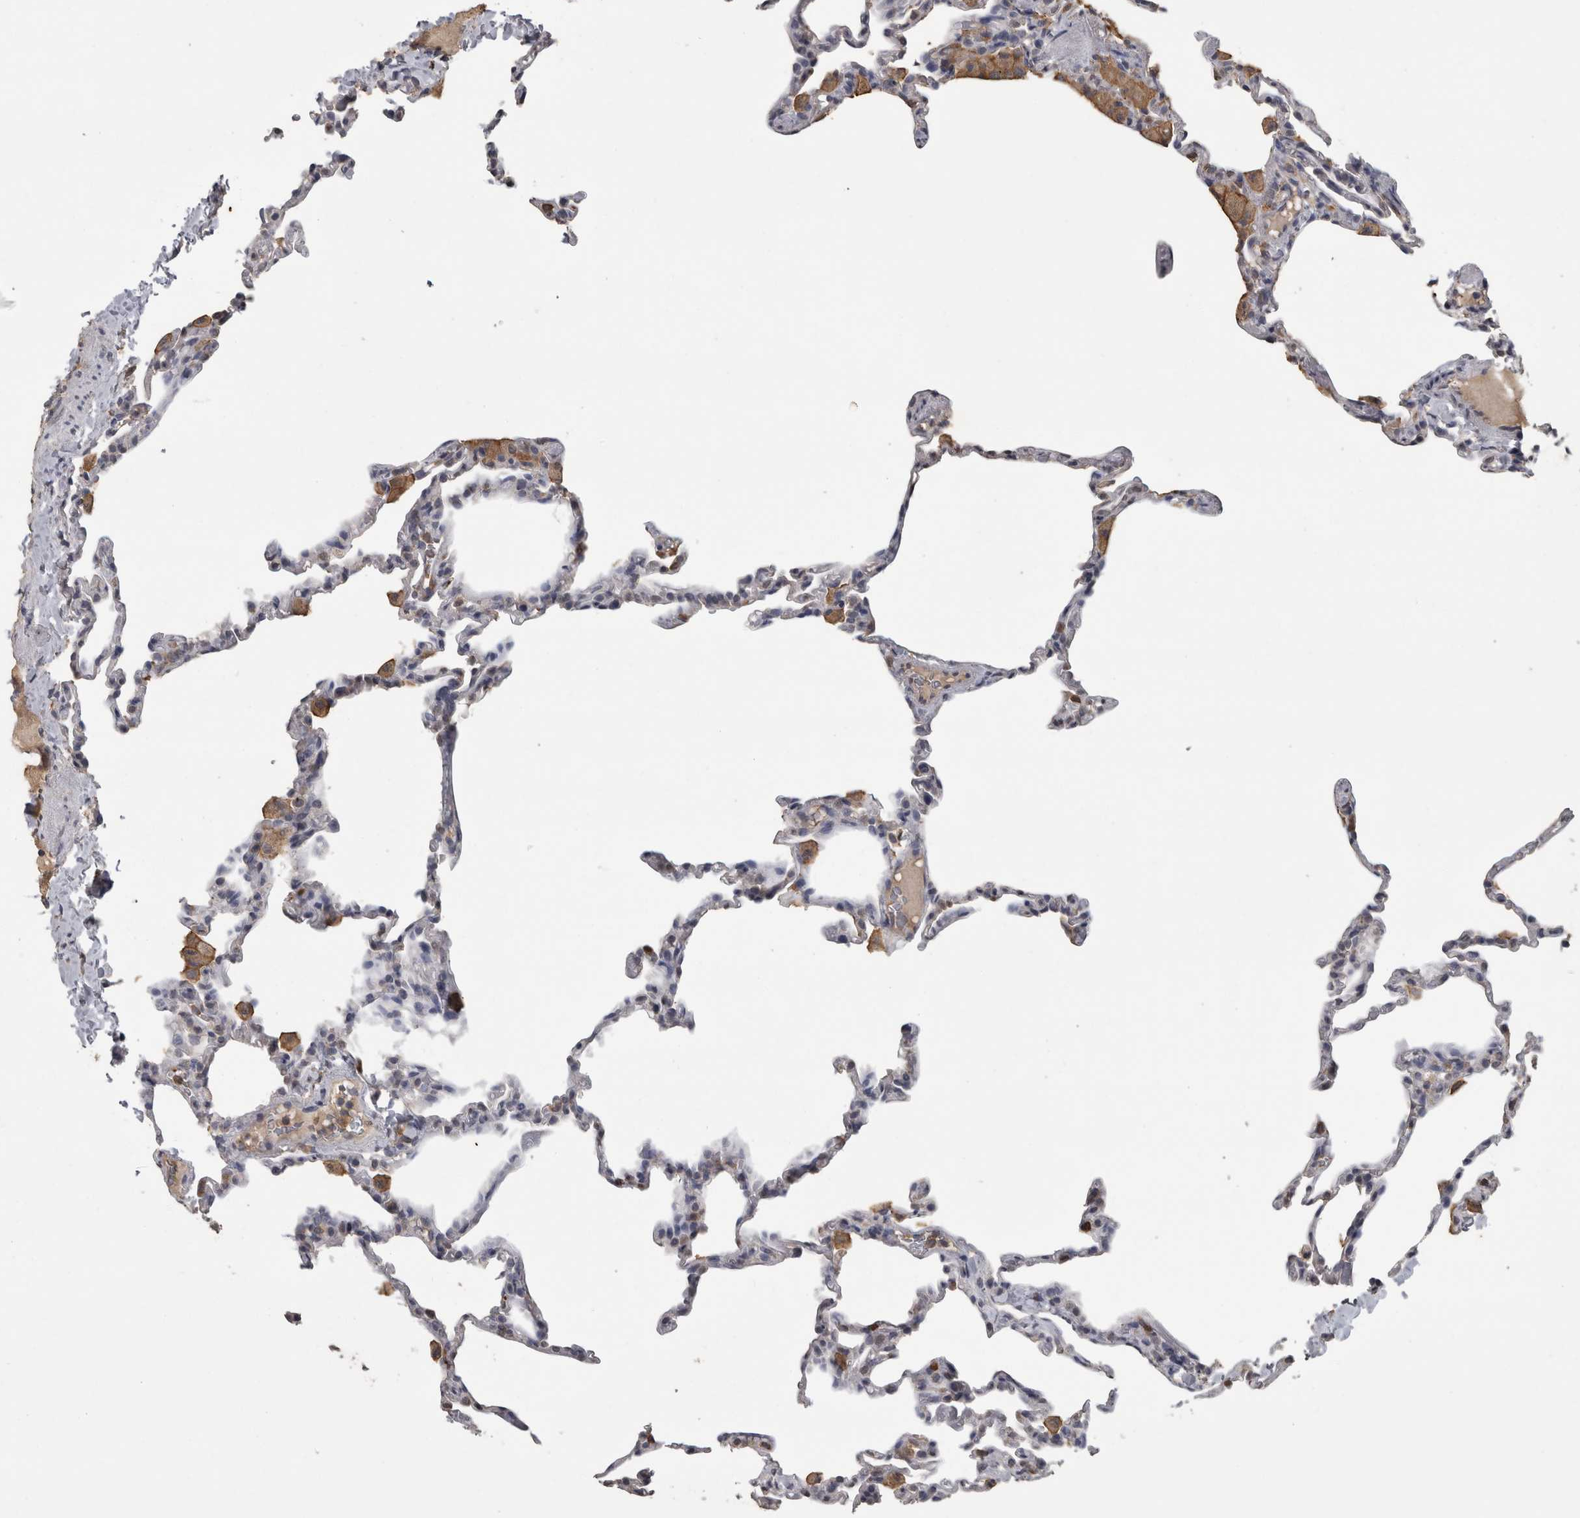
{"staining": {"intensity": "negative", "quantity": "none", "location": "none"}, "tissue": "lung", "cell_type": "Alveolar cells", "image_type": "normal", "snomed": [{"axis": "morphology", "description": "Normal tissue, NOS"}, {"axis": "topography", "description": "Lung"}], "caption": "Protein analysis of benign lung reveals no significant expression in alveolar cells.", "gene": "PIK3AP1", "patient": {"sex": "male", "age": 20}}